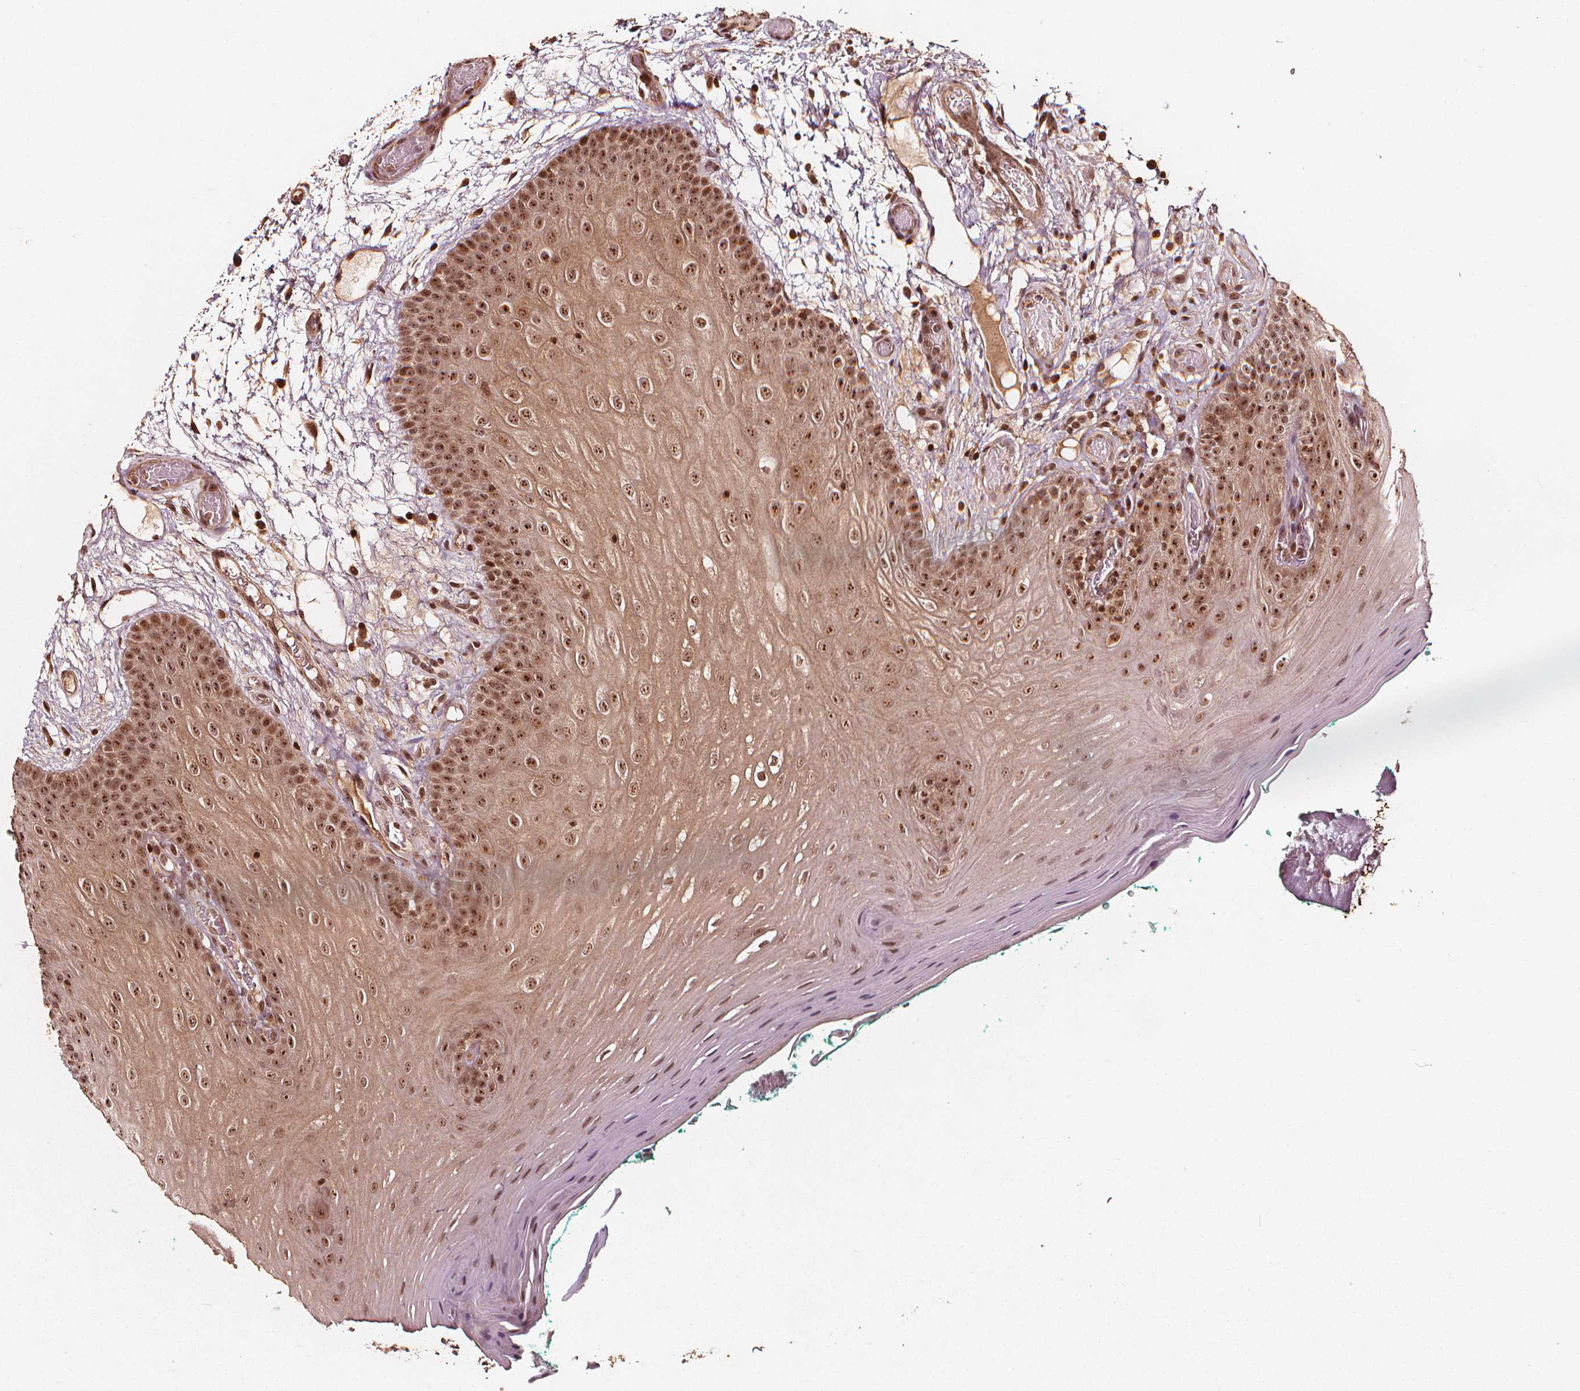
{"staining": {"intensity": "moderate", "quantity": ">75%", "location": "cytoplasmic/membranous,nuclear"}, "tissue": "oral mucosa", "cell_type": "Squamous epithelial cells", "image_type": "normal", "snomed": [{"axis": "morphology", "description": "Normal tissue, NOS"}, {"axis": "morphology", "description": "Squamous cell carcinoma, NOS"}, {"axis": "topography", "description": "Oral tissue"}, {"axis": "topography", "description": "Head-Neck"}], "caption": "Oral mucosa stained with IHC exhibits moderate cytoplasmic/membranous,nuclear staining in about >75% of squamous epithelial cells. The staining is performed using DAB (3,3'-diaminobenzidine) brown chromogen to label protein expression. The nuclei are counter-stained blue using hematoxylin.", "gene": "EXOSC9", "patient": {"sex": "male", "age": 78}}